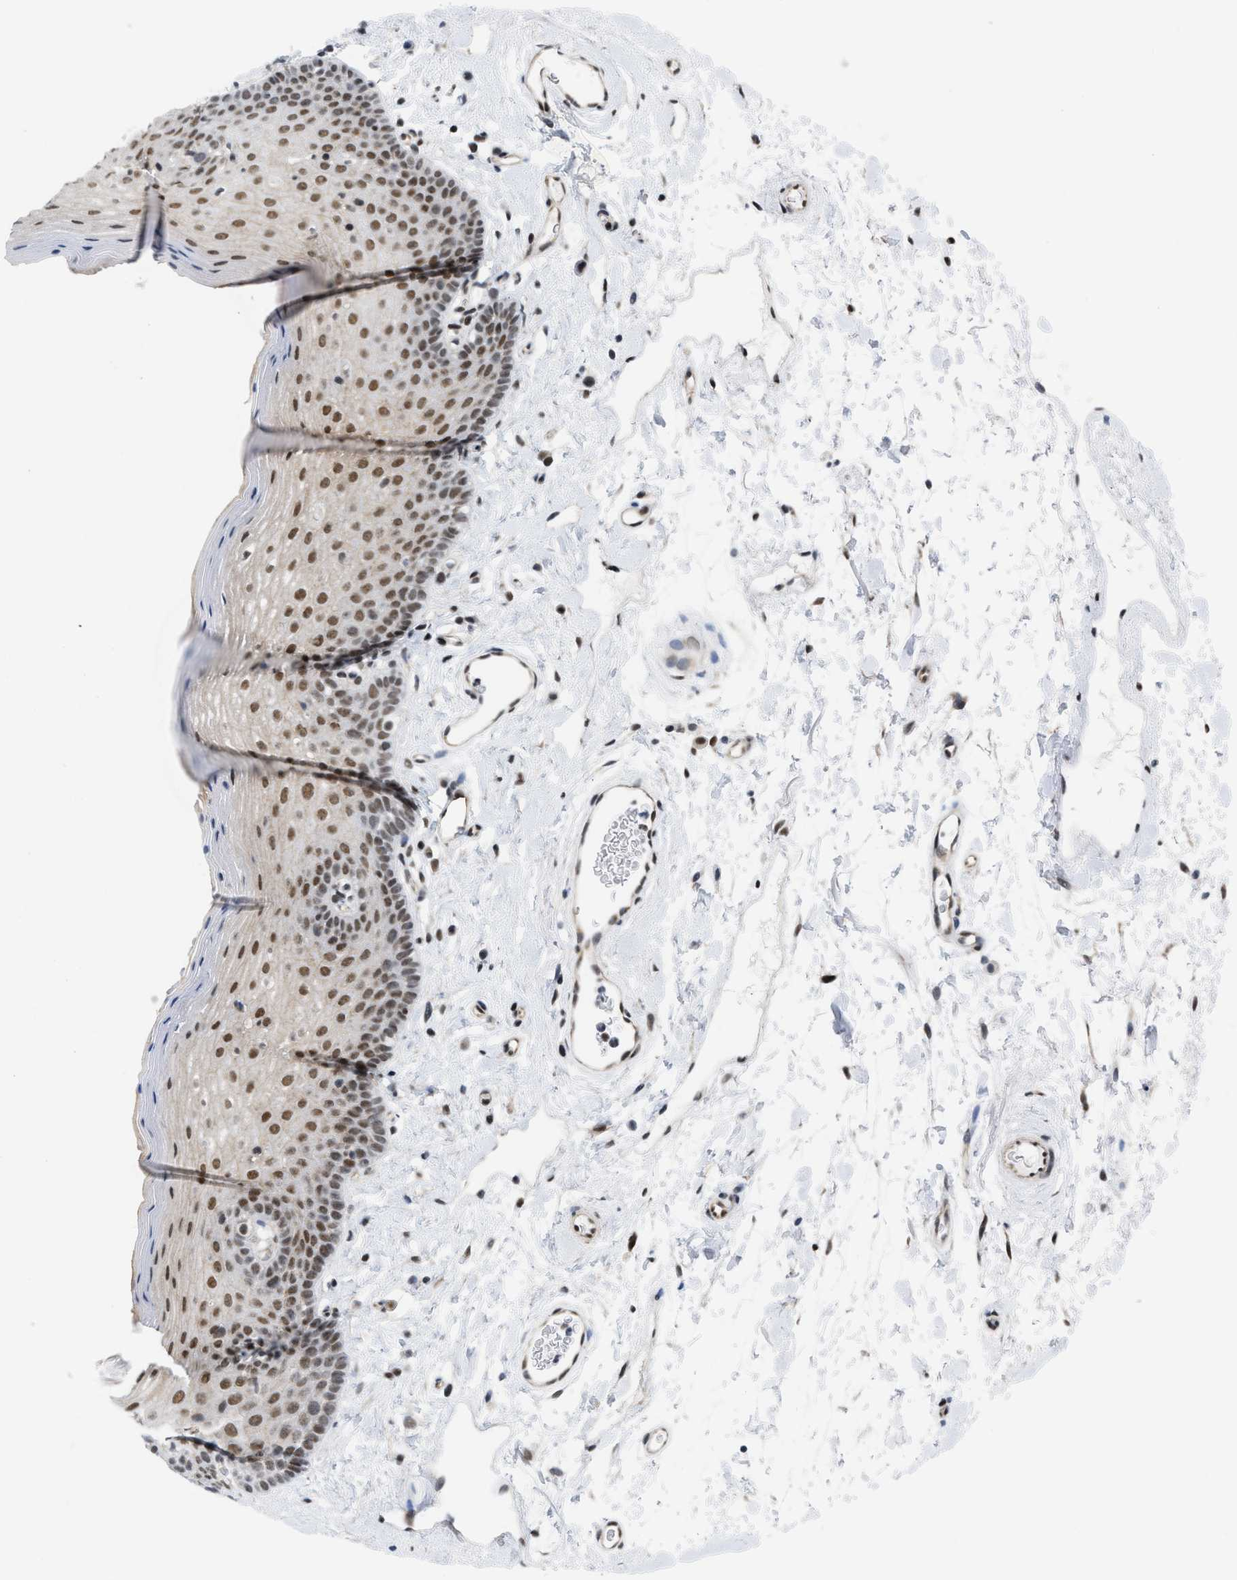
{"staining": {"intensity": "moderate", "quantity": ">75%", "location": "nuclear"}, "tissue": "oral mucosa", "cell_type": "Squamous epithelial cells", "image_type": "normal", "snomed": [{"axis": "morphology", "description": "Normal tissue, NOS"}, {"axis": "topography", "description": "Oral tissue"}], "caption": "The photomicrograph exhibits staining of normal oral mucosa, revealing moderate nuclear protein expression (brown color) within squamous epithelial cells.", "gene": "MIER1", "patient": {"sex": "male", "age": 66}}